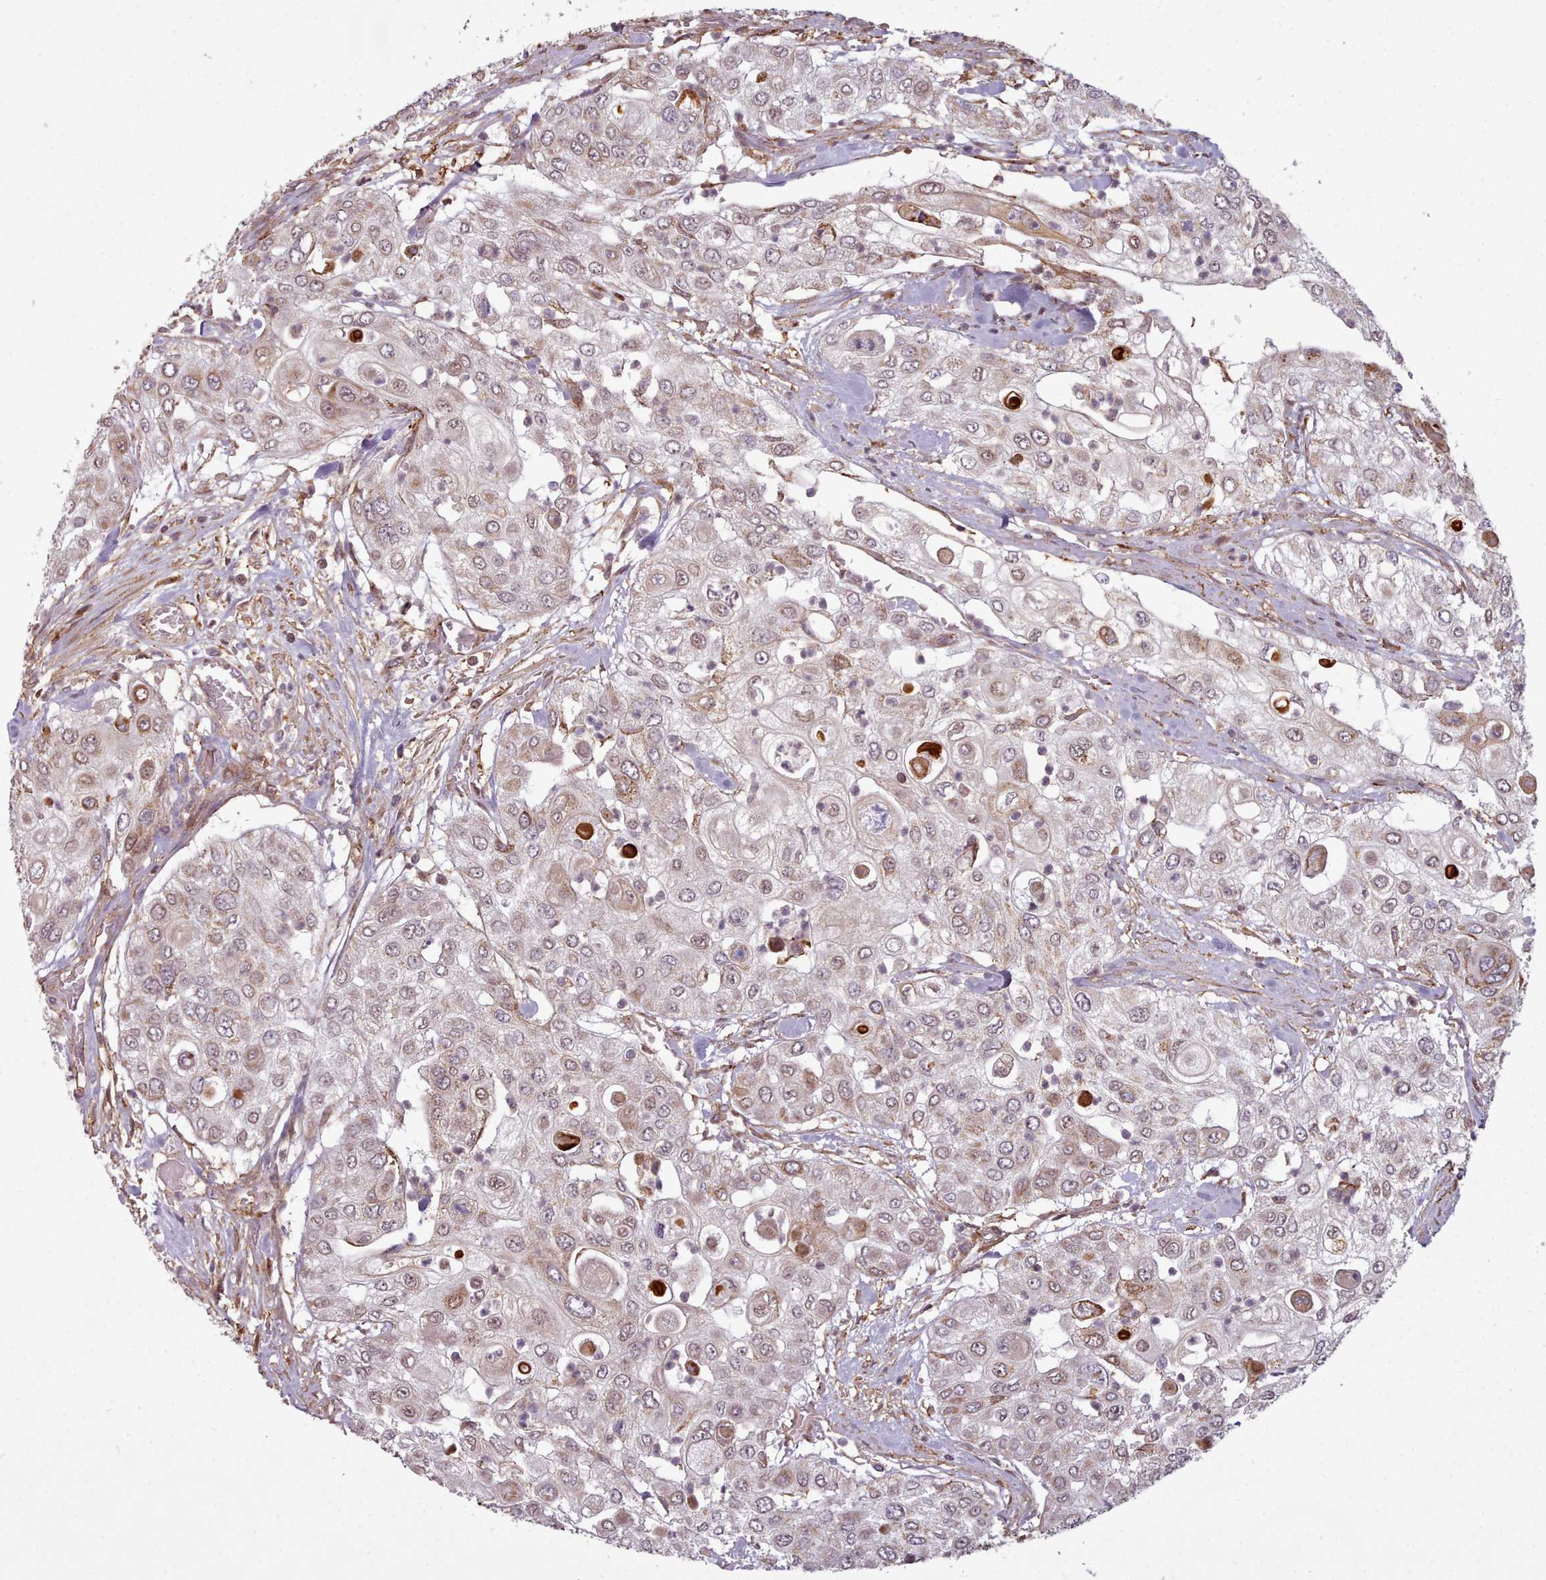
{"staining": {"intensity": "weak", "quantity": "25%-75%", "location": "cytoplasmic/membranous"}, "tissue": "urothelial cancer", "cell_type": "Tumor cells", "image_type": "cancer", "snomed": [{"axis": "morphology", "description": "Urothelial carcinoma, High grade"}, {"axis": "topography", "description": "Urinary bladder"}], "caption": "Brown immunohistochemical staining in human urothelial cancer exhibits weak cytoplasmic/membranous positivity in approximately 25%-75% of tumor cells.", "gene": "ZMYM4", "patient": {"sex": "female", "age": 79}}